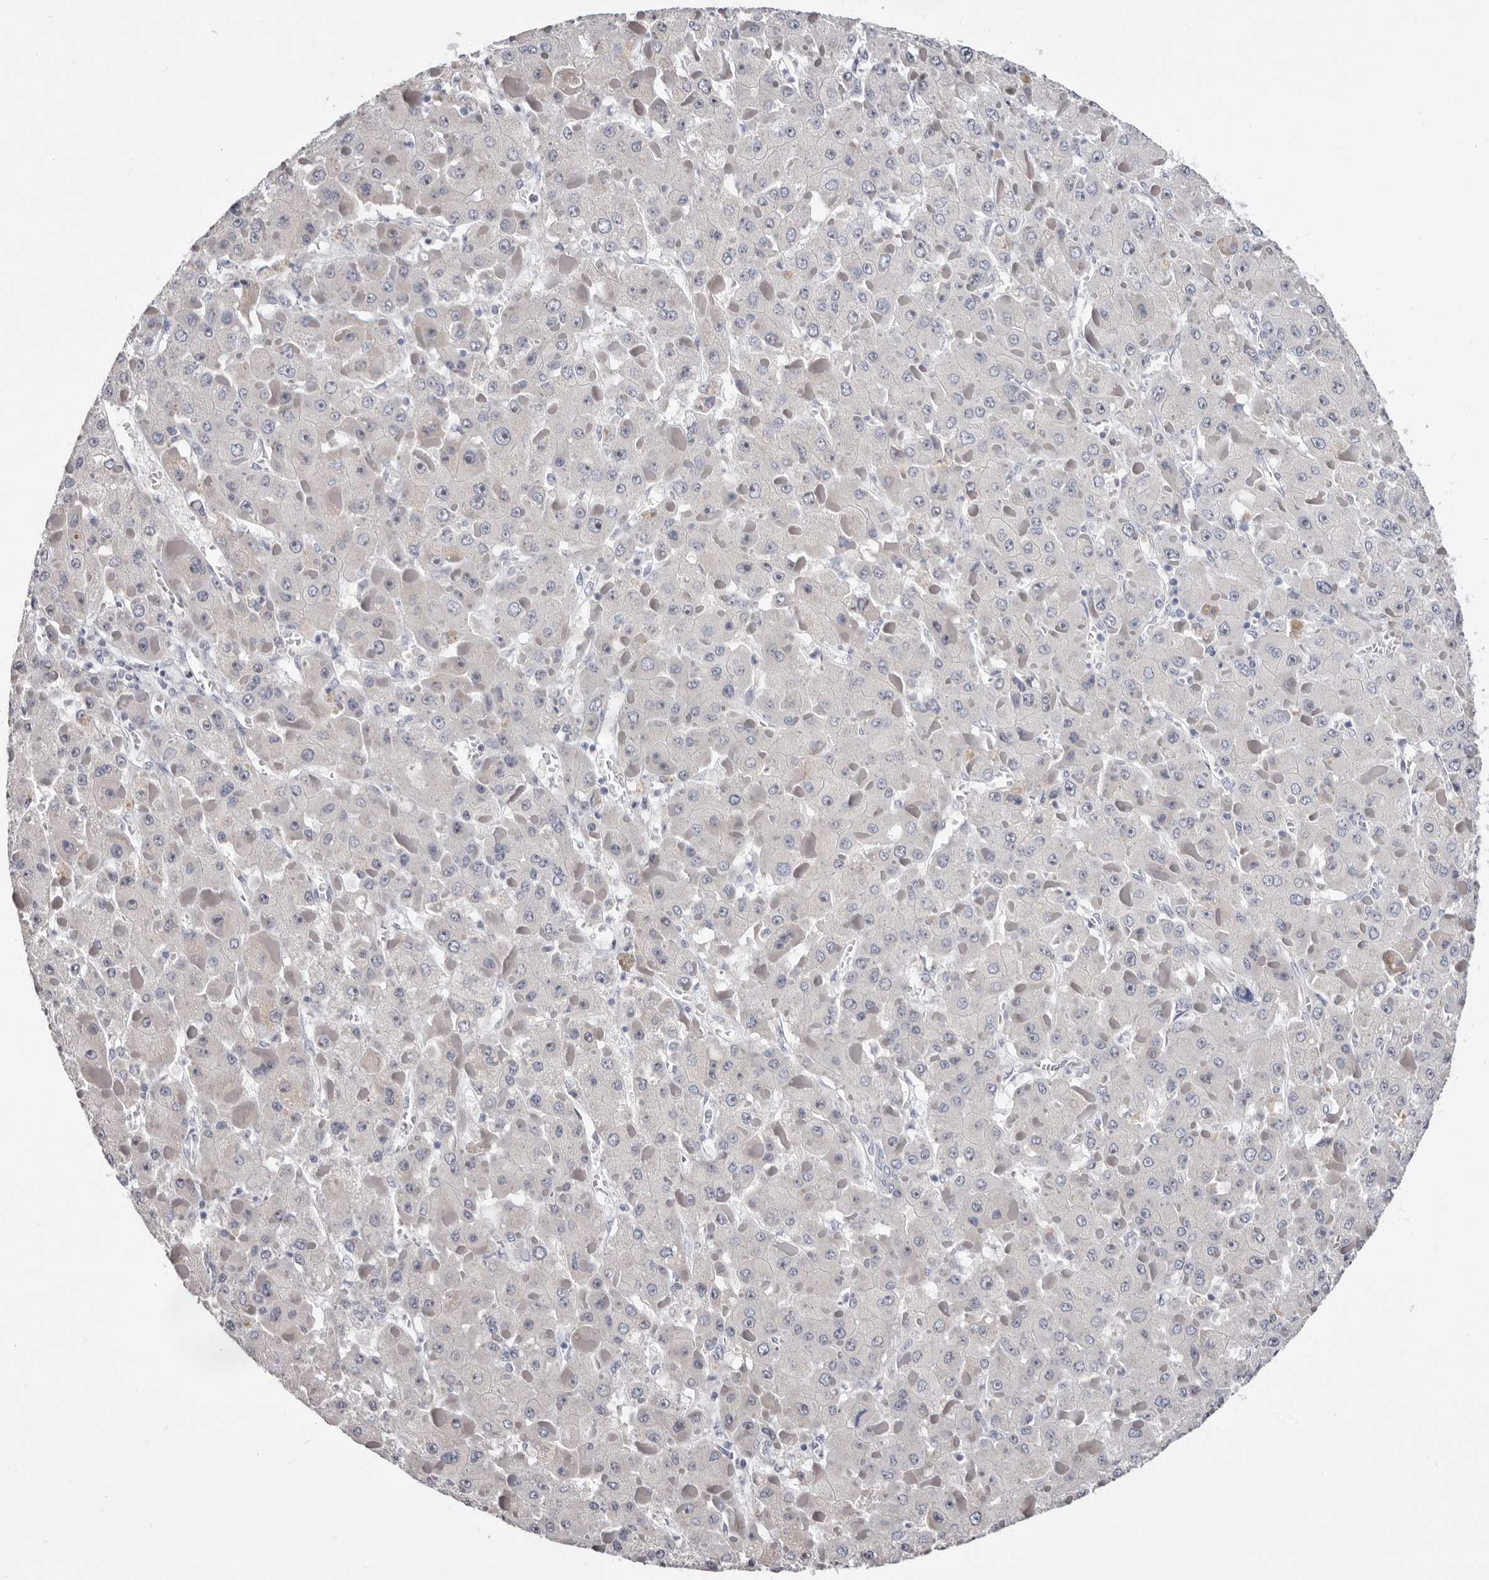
{"staining": {"intensity": "negative", "quantity": "none", "location": "none"}, "tissue": "liver cancer", "cell_type": "Tumor cells", "image_type": "cancer", "snomed": [{"axis": "morphology", "description": "Carcinoma, Hepatocellular, NOS"}, {"axis": "topography", "description": "Liver"}], "caption": "Immunohistochemical staining of human liver cancer demonstrates no significant staining in tumor cells.", "gene": "CASQ1", "patient": {"sex": "female", "age": 73}}